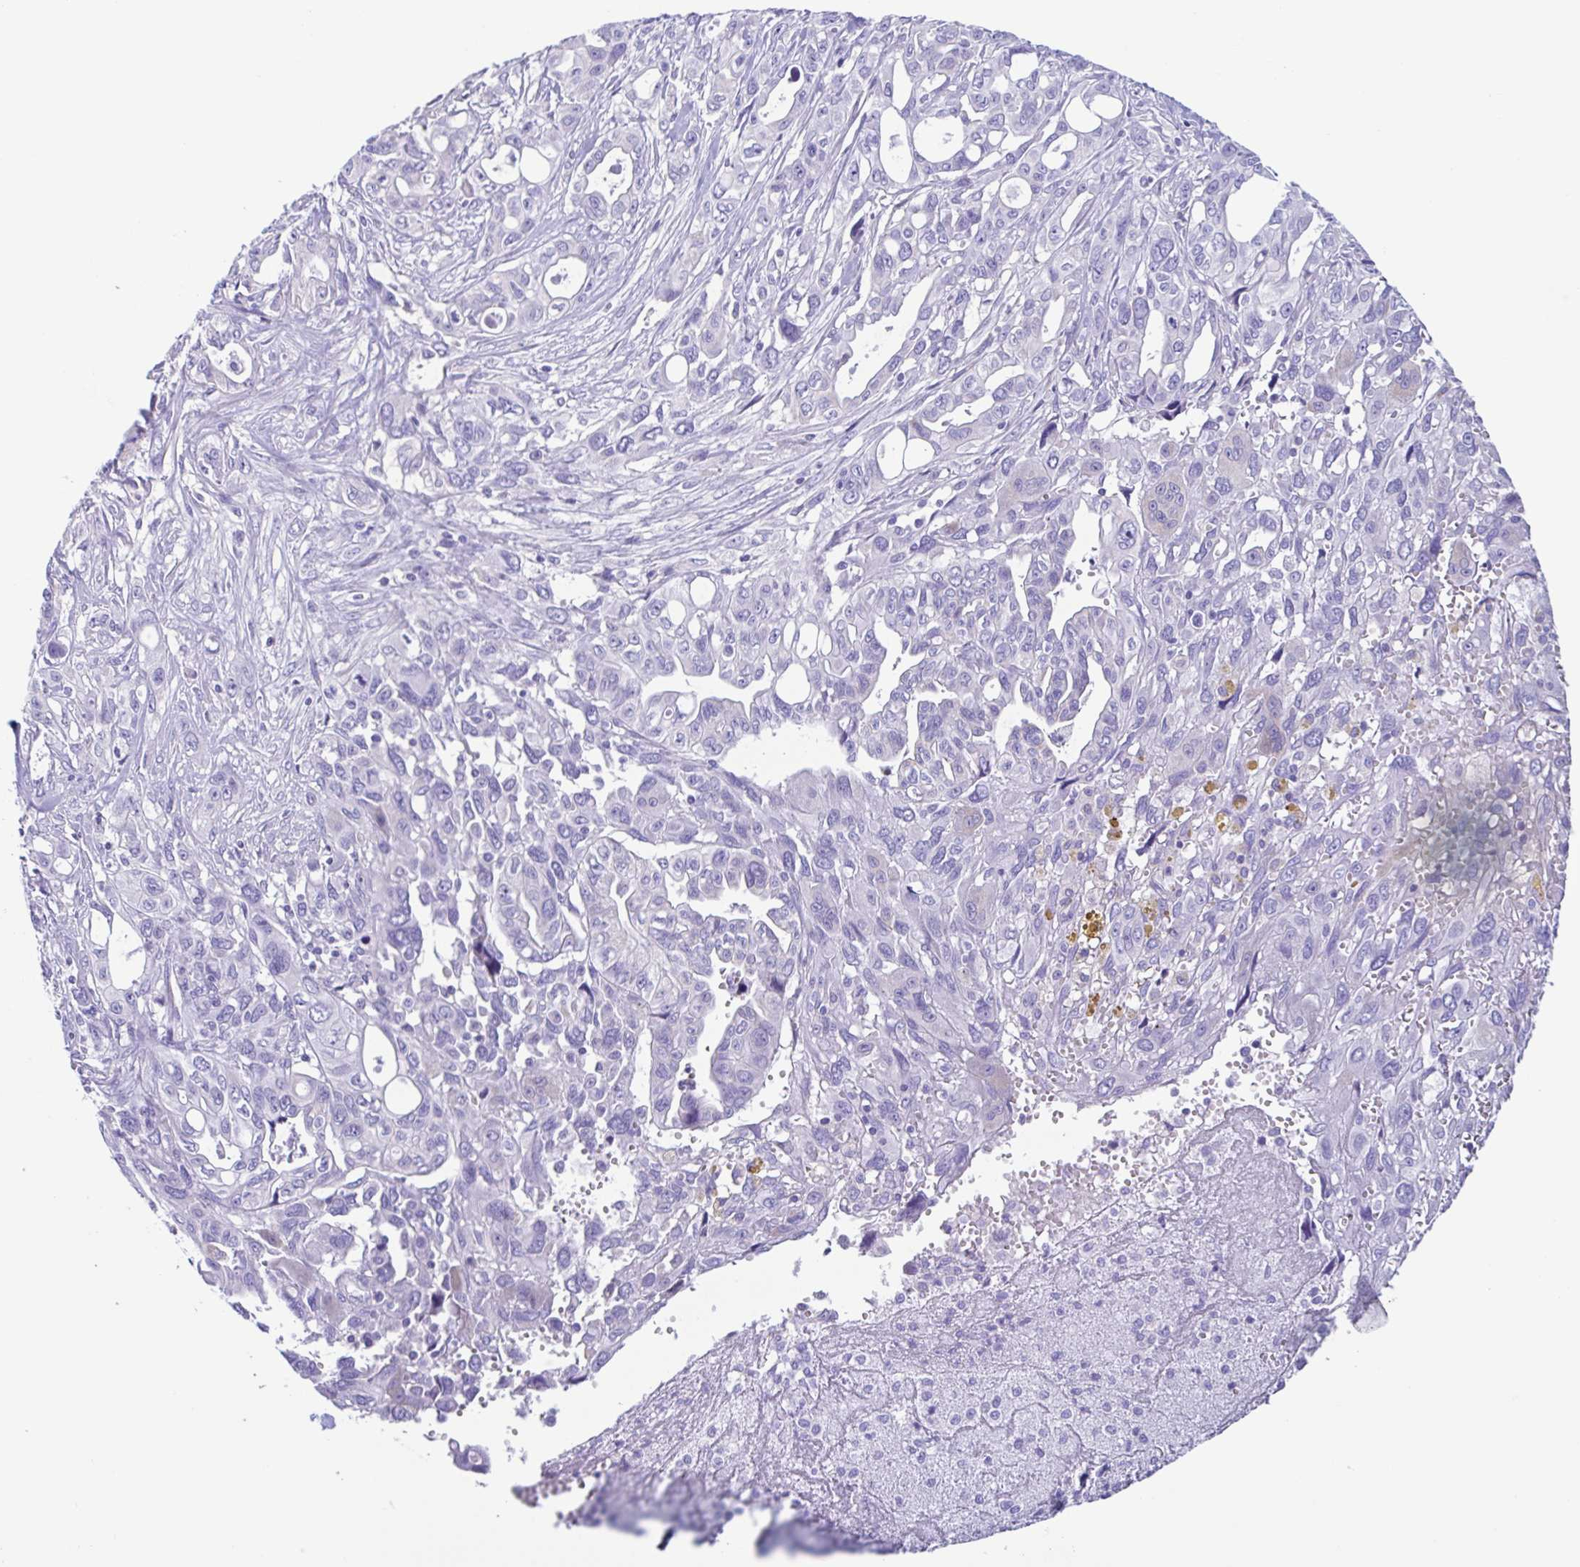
{"staining": {"intensity": "negative", "quantity": "none", "location": "none"}, "tissue": "pancreatic cancer", "cell_type": "Tumor cells", "image_type": "cancer", "snomed": [{"axis": "morphology", "description": "Adenocarcinoma, NOS"}, {"axis": "topography", "description": "Pancreas"}], "caption": "The immunohistochemistry histopathology image has no significant positivity in tumor cells of pancreatic adenocarcinoma tissue.", "gene": "ACTRT3", "patient": {"sex": "female", "age": 47}}